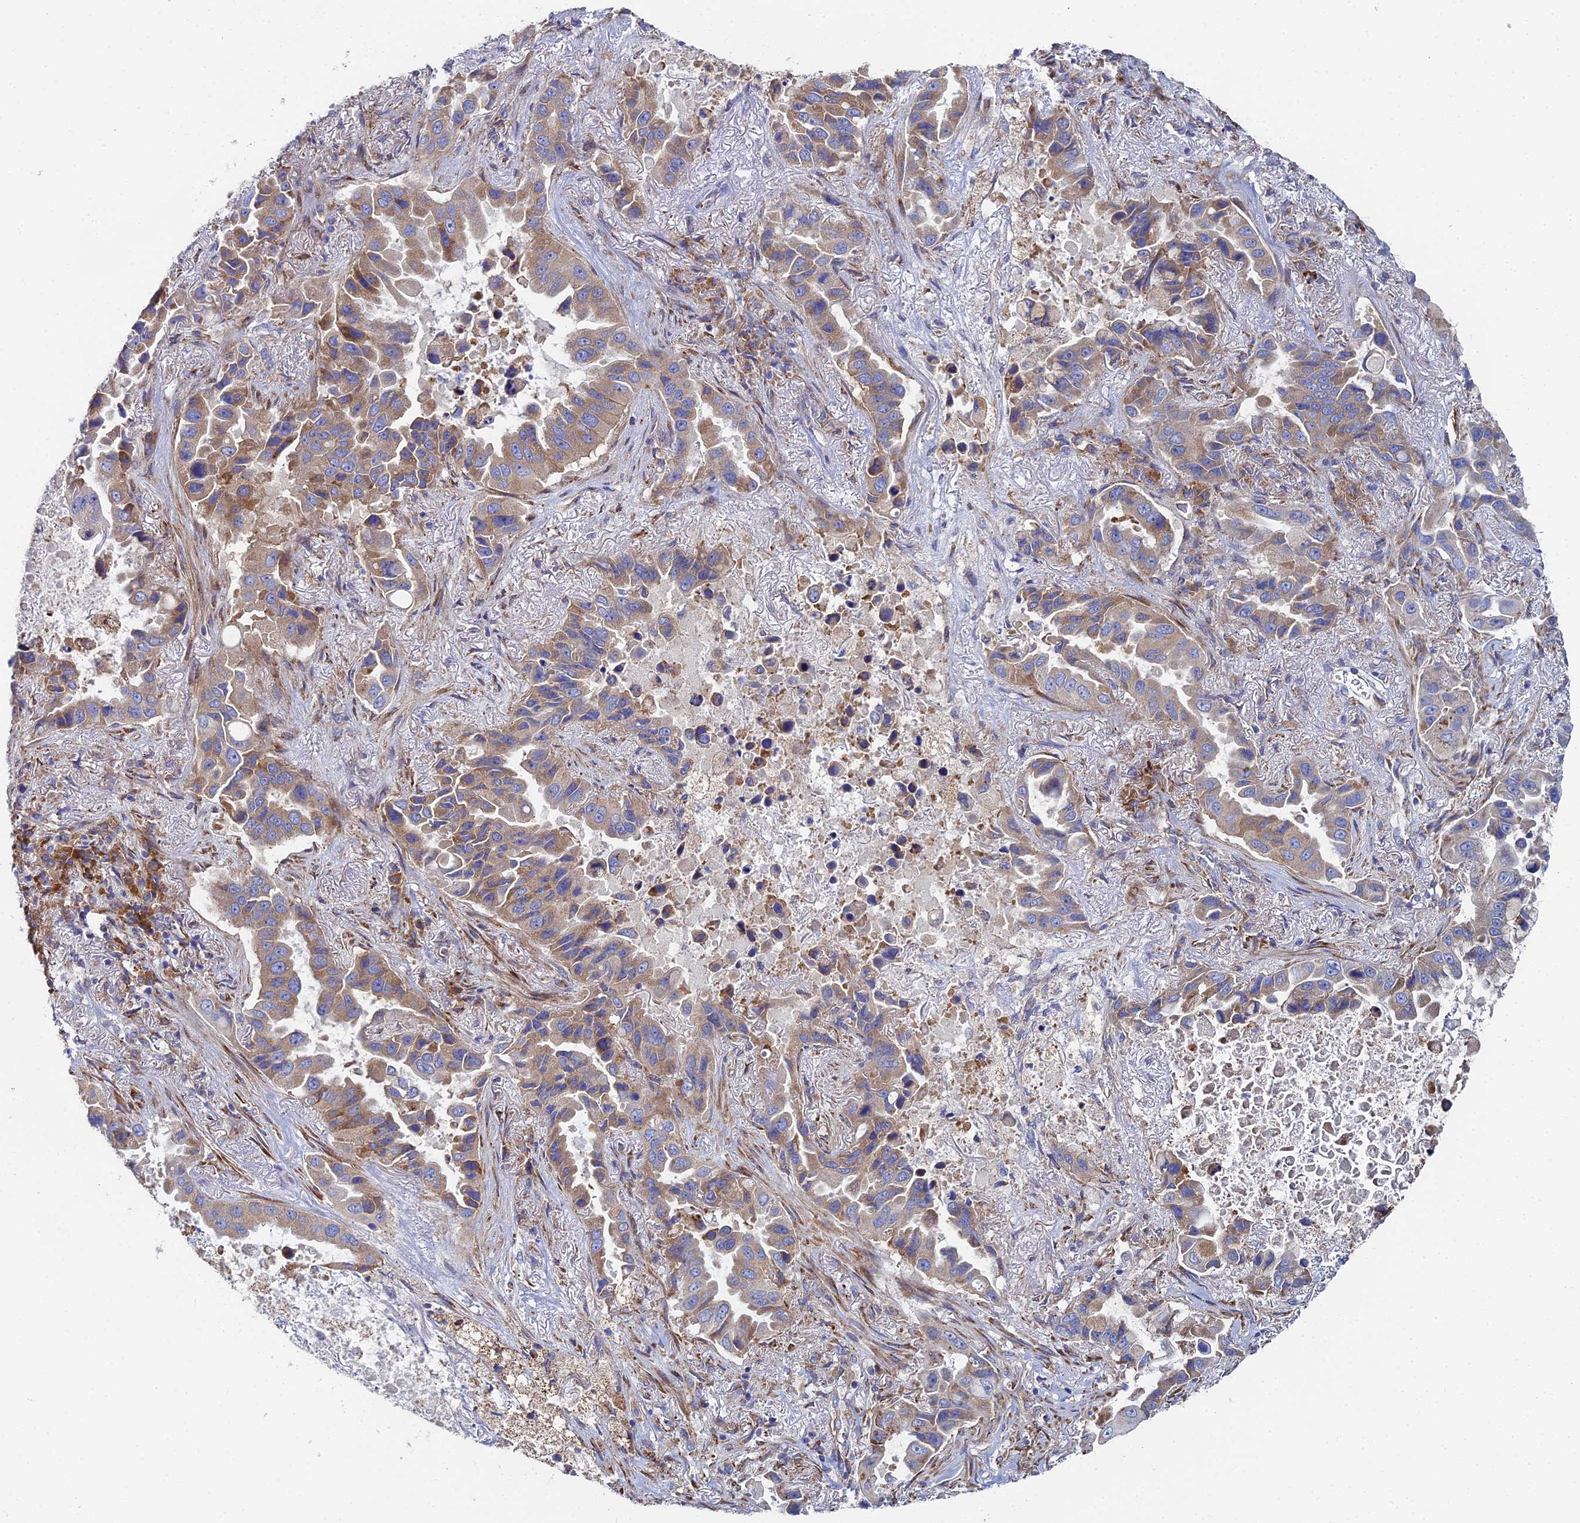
{"staining": {"intensity": "moderate", "quantity": "<25%", "location": "cytoplasmic/membranous"}, "tissue": "lung cancer", "cell_type": "Tumor cells", "image_type": "cancer", "snomed": [{"axis": "morphology", "description": "Adenocarcinoma, NOS"}, {"axis": "topography", "description": "Lung"}], "caption": "DAB immunohistochemical staining of human lung cancer (adenocarcinoma) exhibits moderate cytoplasmic/membranous protein positivity in approximately <25% of tumor cells. The staining is performed using DAB (3,3'-diaminobenzidine) brown chromogen to label protein expression. The nuclei are counter-stained blue using hematoxylin.", "gene": "CLCN3", "patient": {"sex": "male", "age": 64}}